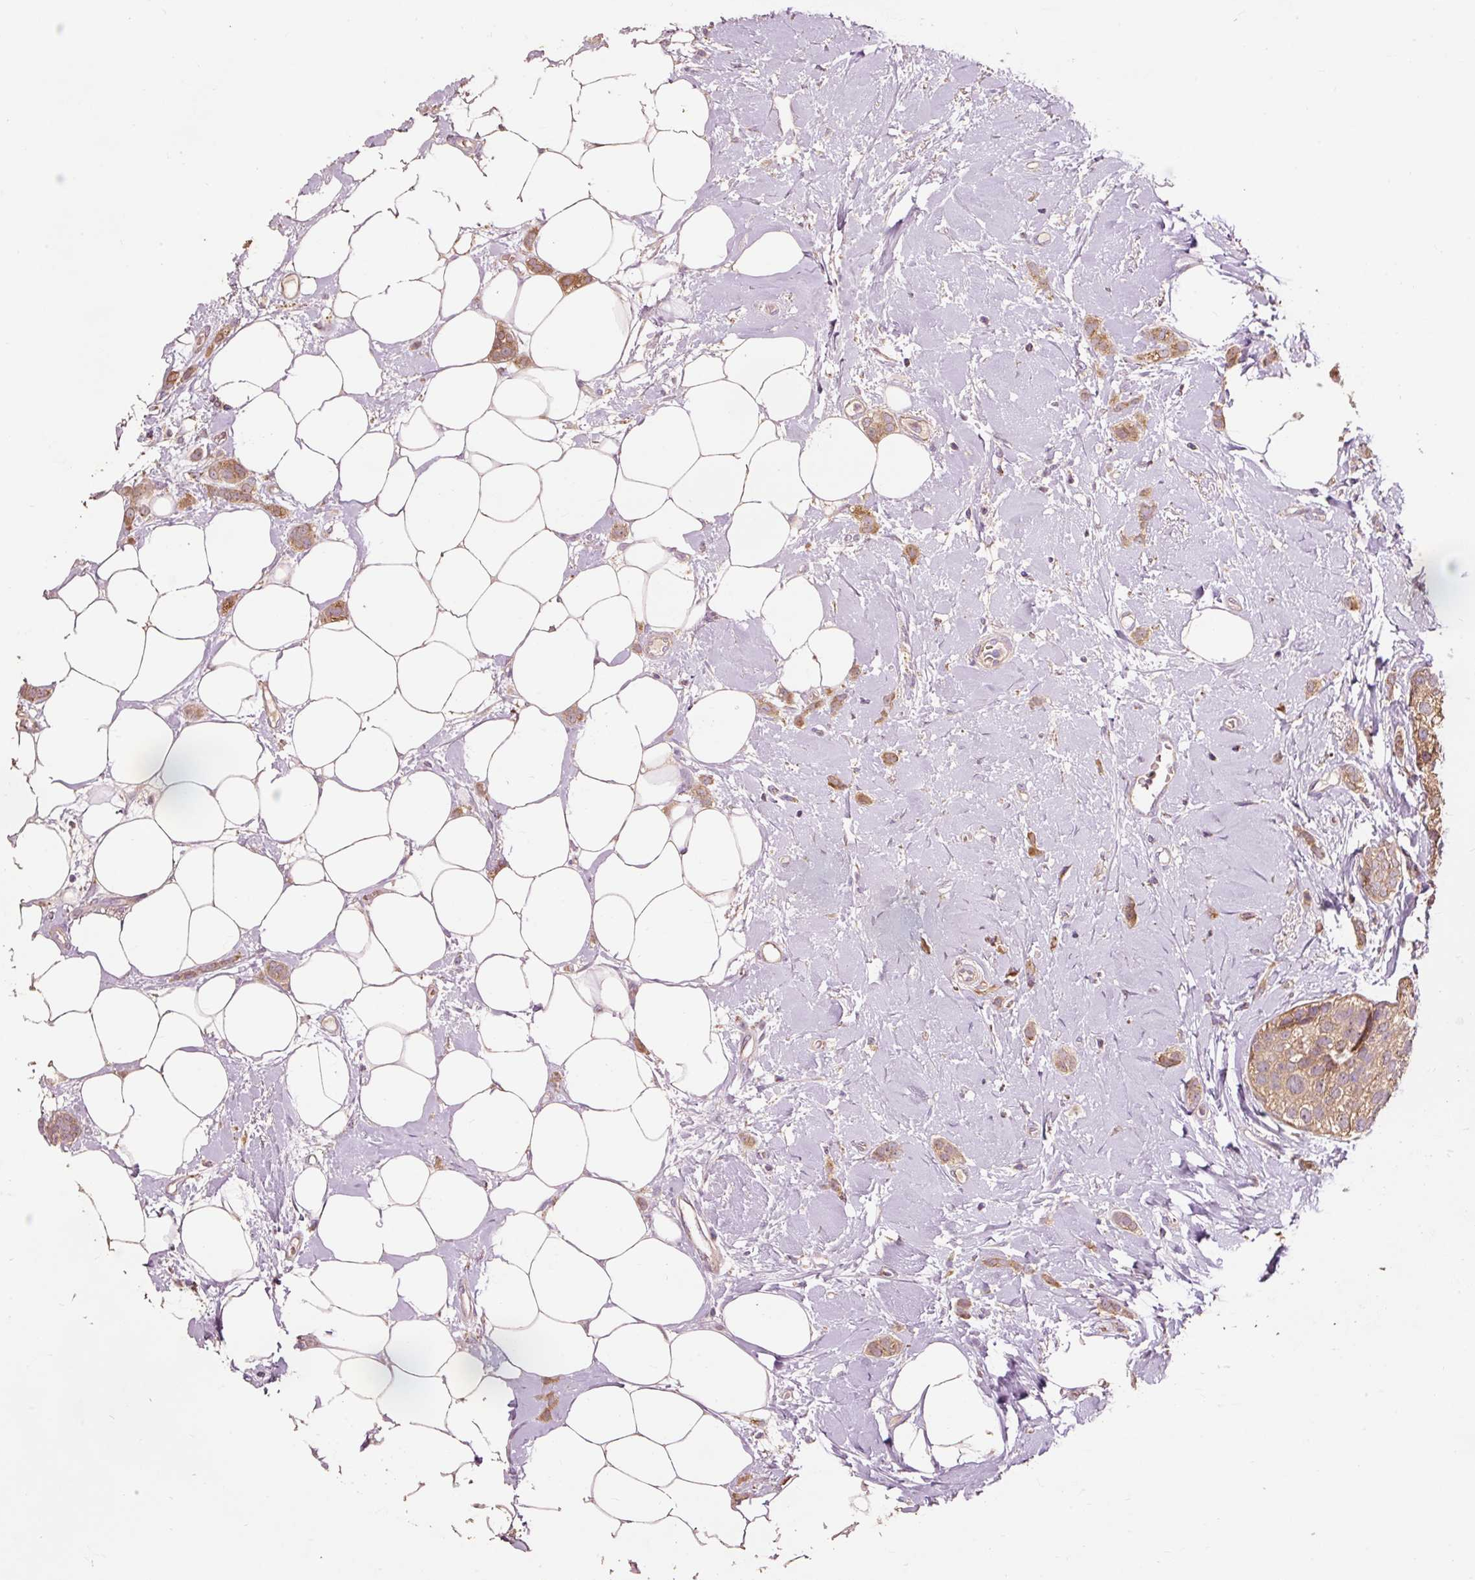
{"staining": {"intensity": "moderate", "quantity": ">75%", "location": "cytoplasmic/membranous"}, "tissue": "breast cancer", "cell_type": "Tumor cells", "image_type": "cancer", "snomed": [{"axis": "morphology", "description": "Duct carcinoma"}, {"axis": "topography", "description": "Breast"}], "caption": "A histopathology image of human infiltrating ductal carcinoma (breast) stained for a protein shows moderate cytoplasmic/membranous brown staining in tumor cells.", "gene": "PRDX5", "patient": {"sex": "female", "age": 72}}